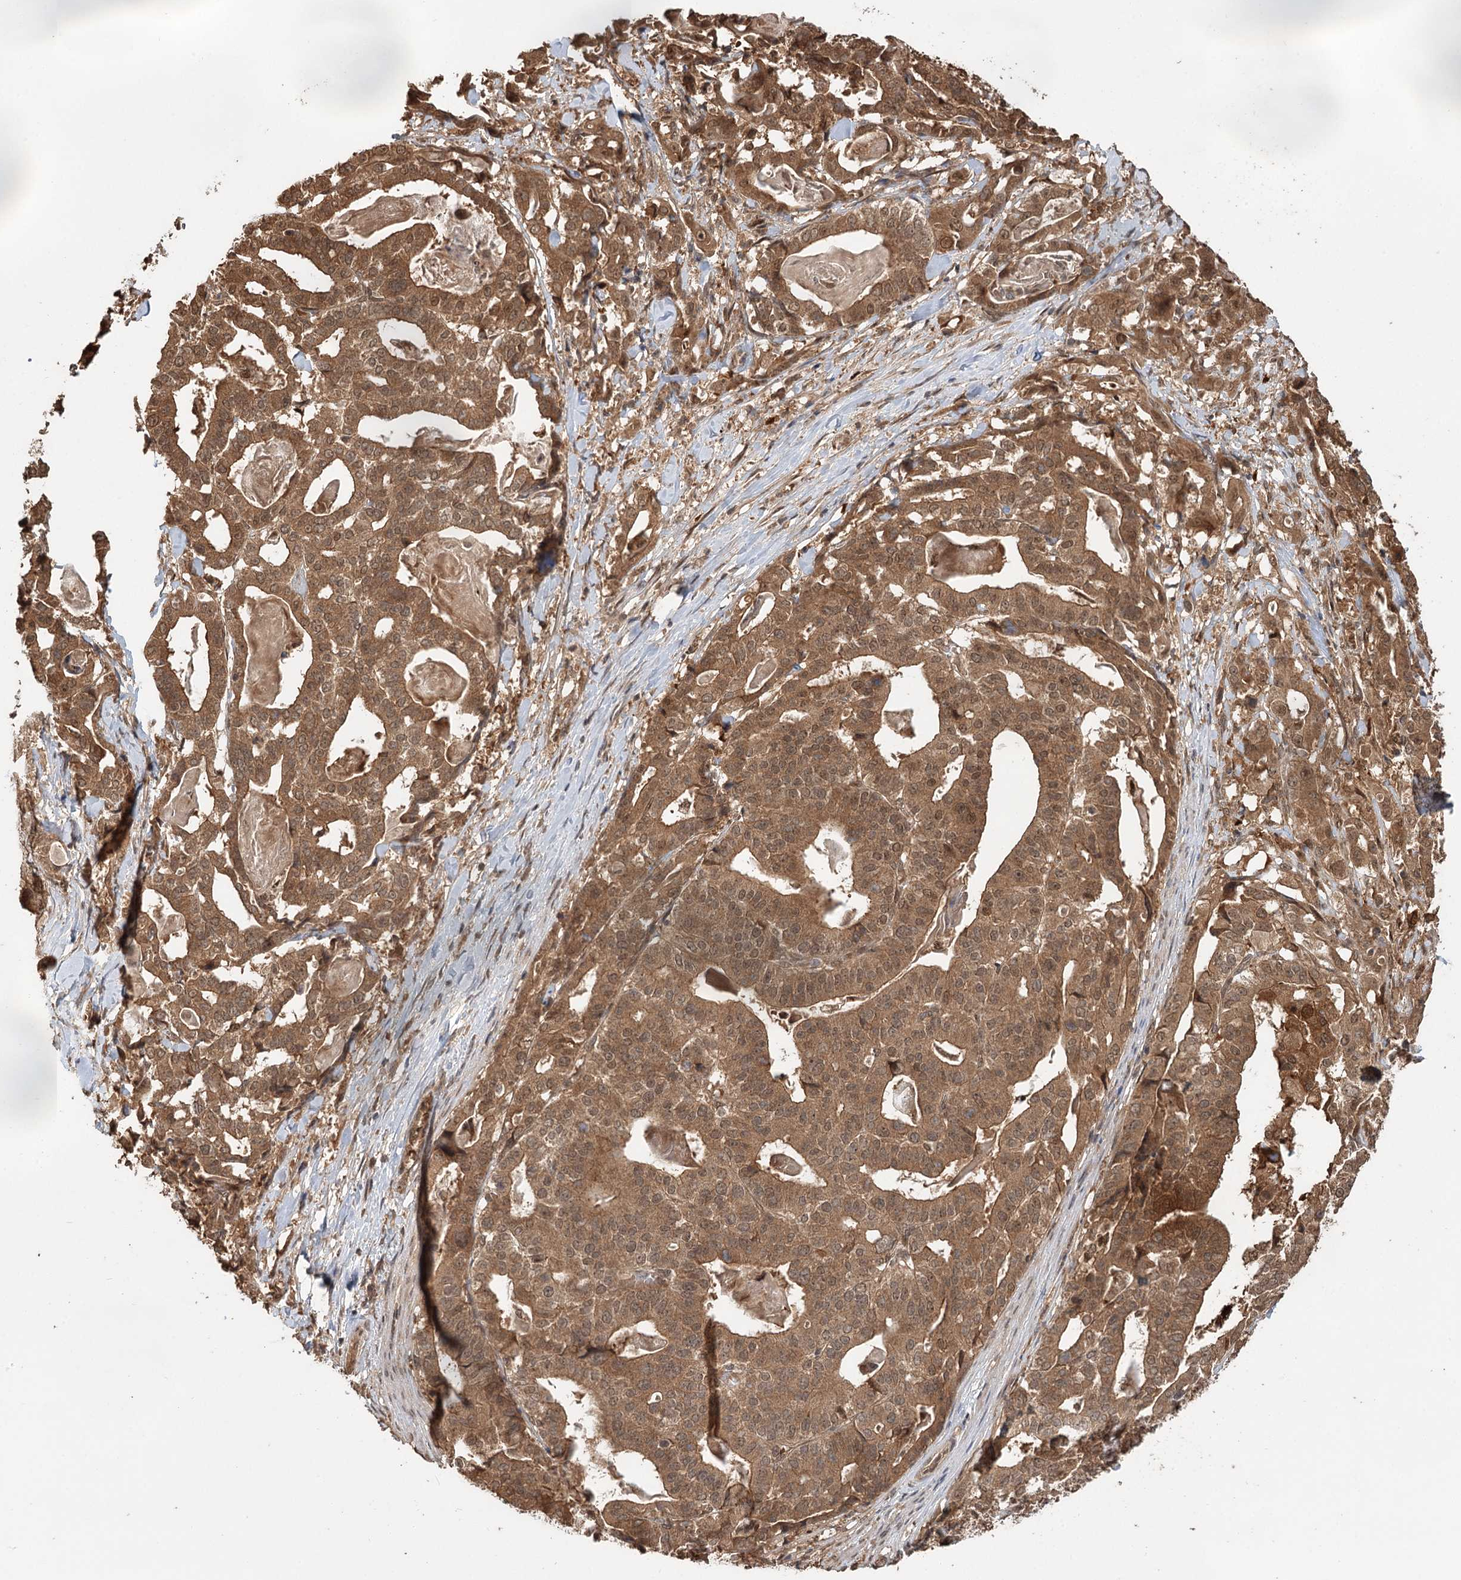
{"staining": {"intensity": "moderate", "quantity": ">75%", "location": "cytoplasmic/membranous,nuclear"}, "tissue": "stomach cancer", "cell_type": "Tumor cells", "image_type": "cancer", "snomed": [{"axis": "morphology", "description": "Adenocarcinoma, NOS"}, {"axis": "topography", "description": "Stomach"}], "caption": "Stomach cancer (adenocarcinoma) stained for a protein shows moderate cytoplasmic/membranous and nuclear positivity in tumor cells. The staining was performed using DAB (3,3'-diaminobenzidine), with brown indicating positive protein expression. Nuclei are stained blue with hematoxylin.", "gene": "N6AMT1", "patient": {"sex": "male", "age": 48}}